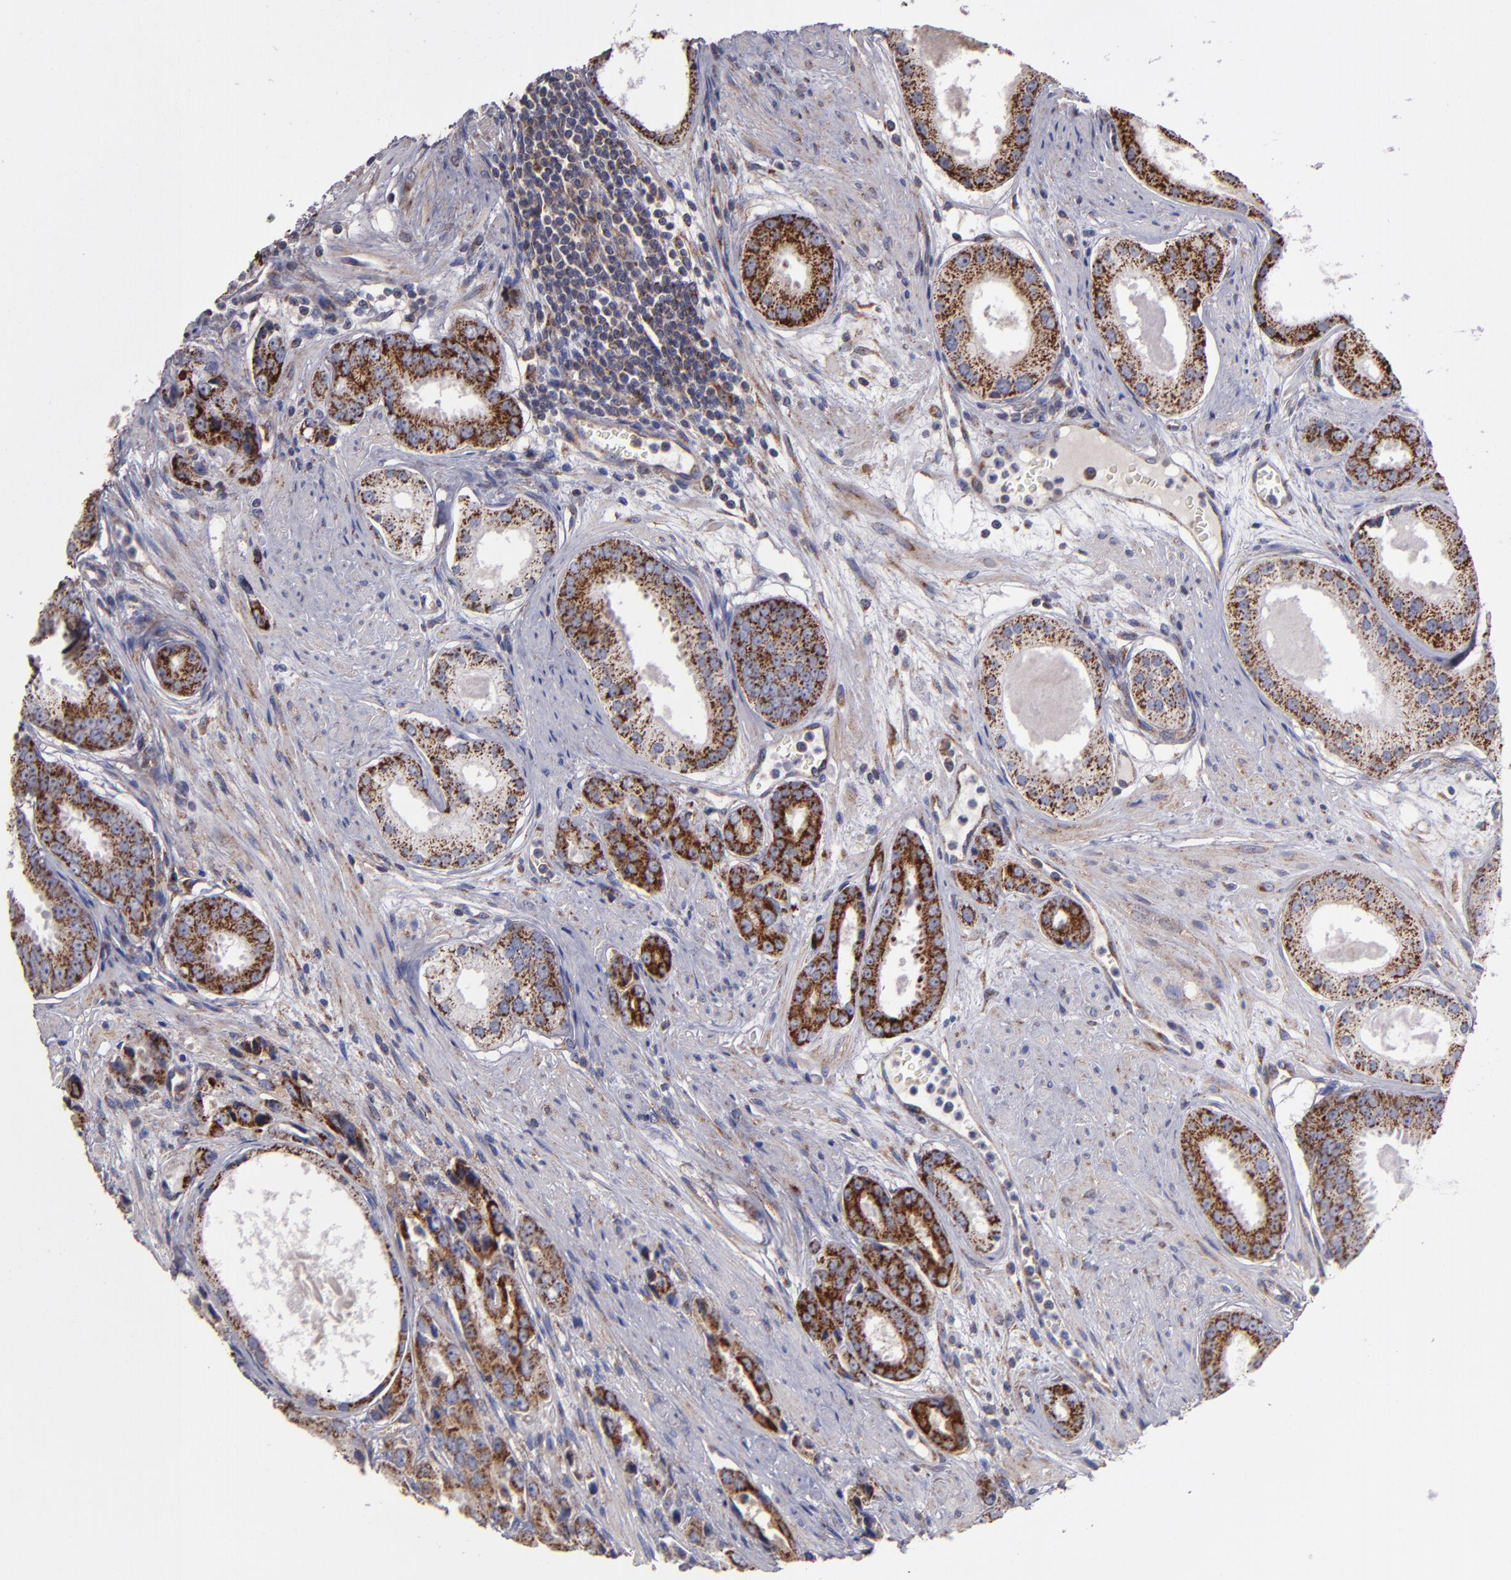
{"staining": {"intensity": "strong", "quantity": ">75%", "location": "cytoplasmic/membranous"}, "tissue": "prostate cancer", "cell_type": "Tumor cells", "image_type": "cancer", "snomed": [{"axis": "morphology", "description": "Adenocarcinoma, Medium grade"}, {"axis": "topography", "description": "Prostate"}], "caption": "Brown immunohistochemical staining in medium-grade adenocarcinoma (prostate) demonstrates strong cytoplasmic/membranous positivity in about >75% of tumor cells. The protein is stained brown, and the nuclei are stained in blue (DAB (3,3'-diaminobenzidine) IHC with brightfield microscopy, high magnification).", "gene": "CLTA", "patient": {"sex": "male", "age": 53}}